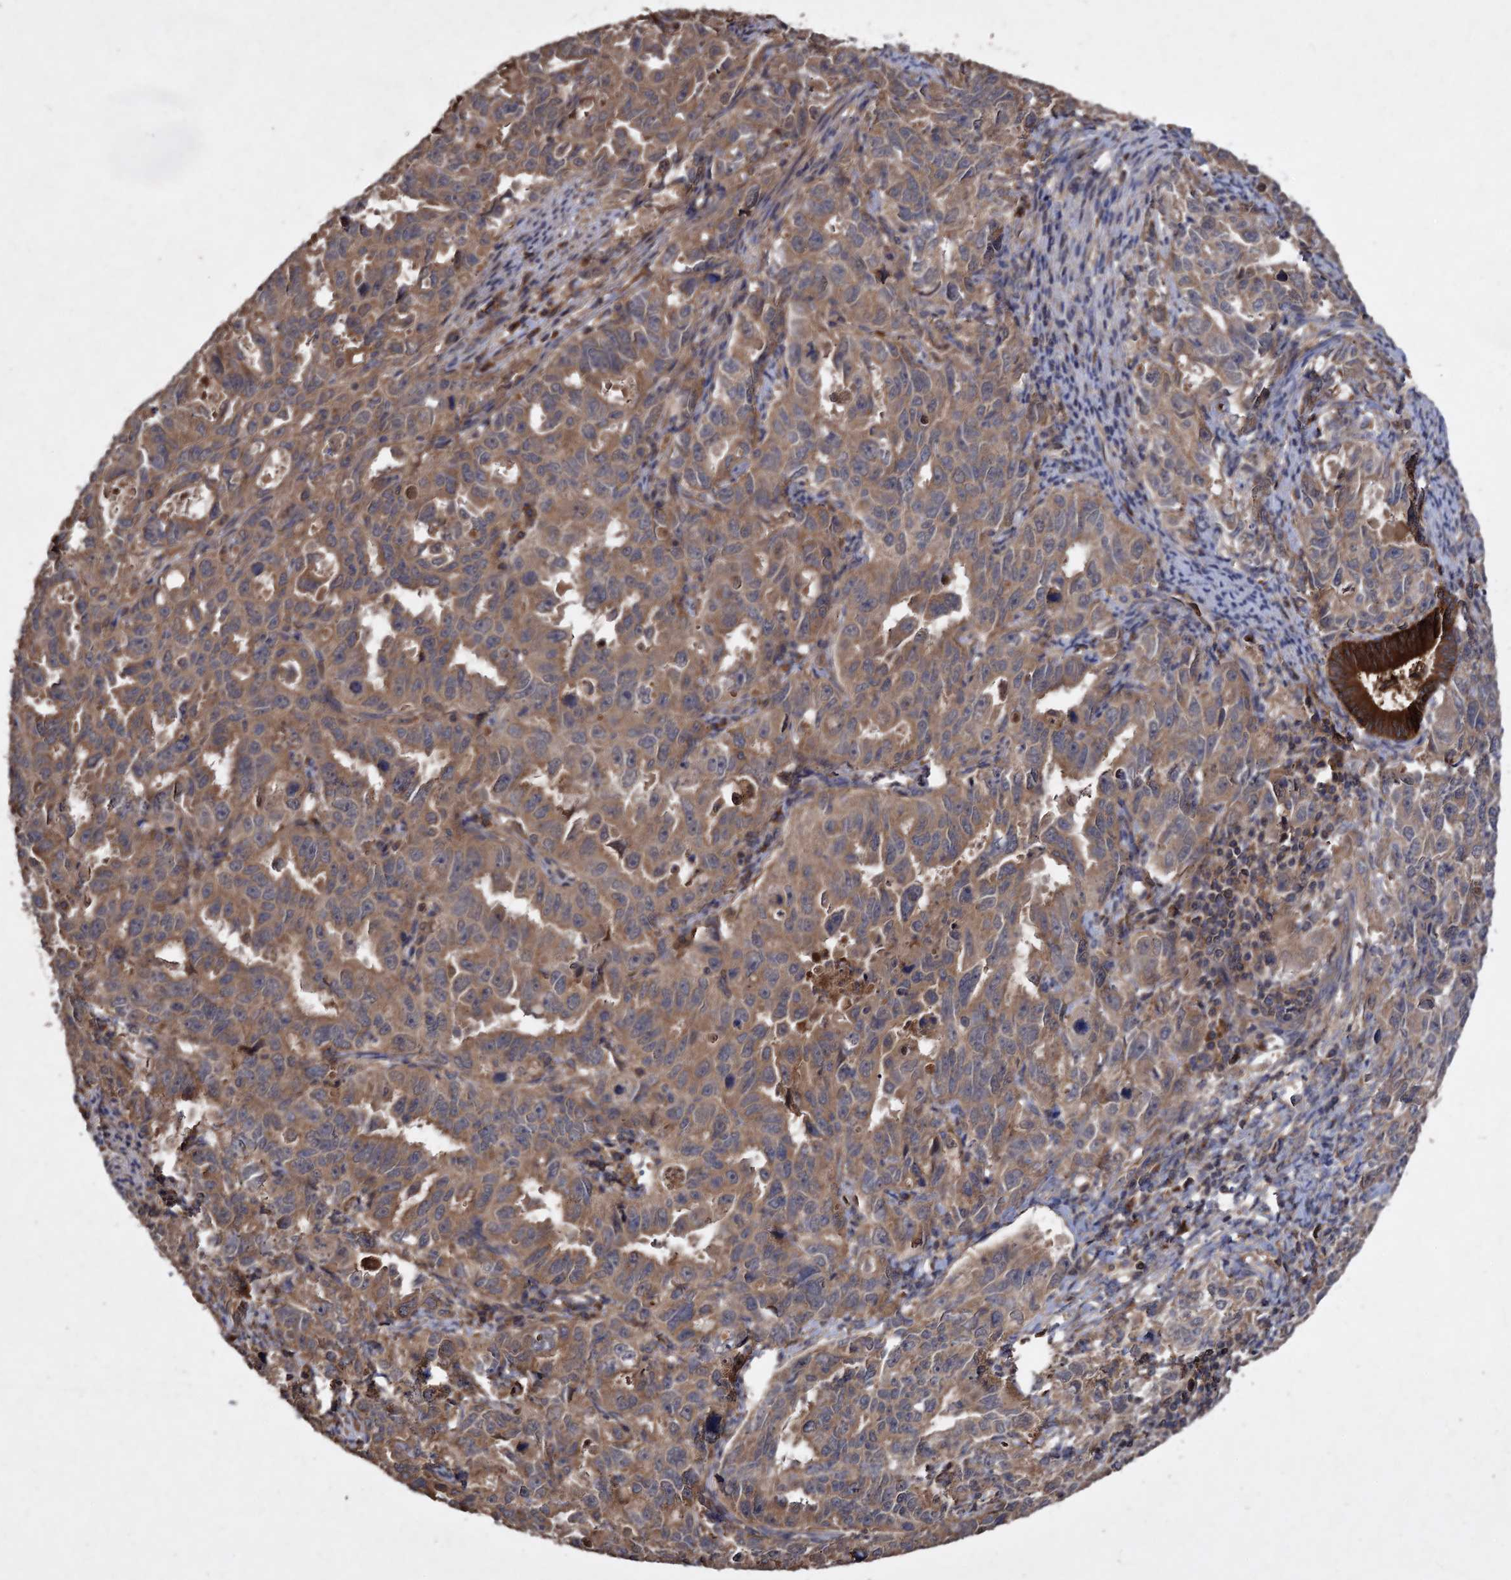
{"staining": {"intensity": "moderate", "quantity": ">75%", "location": "cytoplasmic/membranous"}, "tissue": "endometrial cancer", "cell_type": "Tumor cells", "image_type": "cancer", "snomed": [{"axis": "morphology", "description": "Adenocarcinoma, NOS"}, {"axis": "topography", "description": "Endometrium"}], "caption": "High-power microscopy captured an immunohistochemistry micrograph of endometrial cancer (adenocarcinoma), revealing moderate cytoplasmic/membranous expression in about >75% of tumor cells.", "gene": "GCLC", "patient": {"sex": "female", "age": 65}}